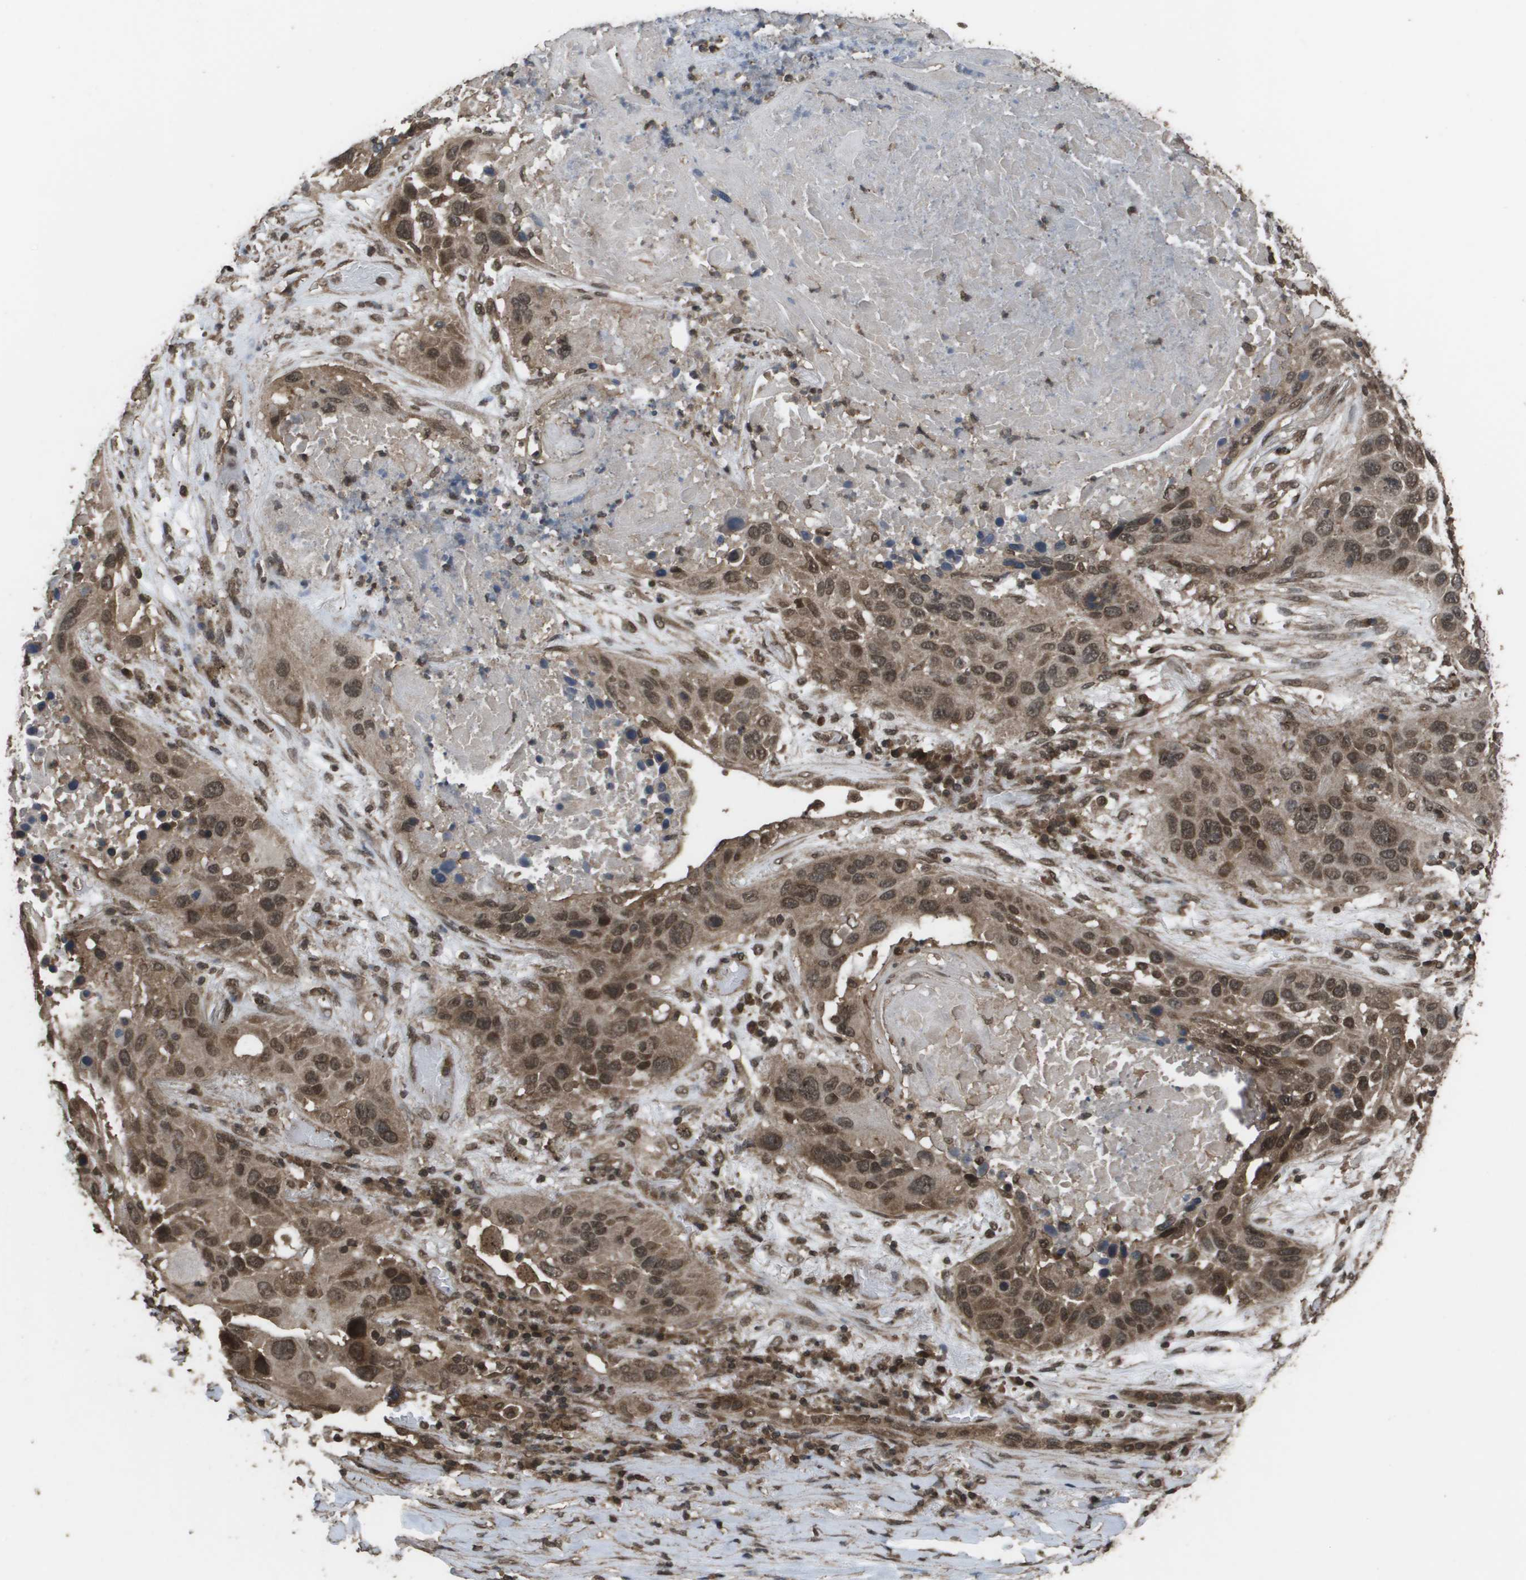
{"staining": {"intensity": "moderate", "quantity": ">75%", "location": "cytoplasmic/membranous,nuclear"}, "tissue": "lung cancer", "cell_type": "Tumor cells", "image_type": "cancer", "snomed": [{"axis": "morphology", "description": "Squamous cell carcinoma, NOS"}, {"axis": "topography", "description": "Lung"}], "caption": "The micrograph demonstrates immunohistochemical staining of lung squamous cell carcinoma. There is moderate cytoplasmic/membranous and nuclear expression is appreciated in approximately >75% of tumor cells.", "gene": "AXIN2", "patient": {"sex": "male", "age": 57}}